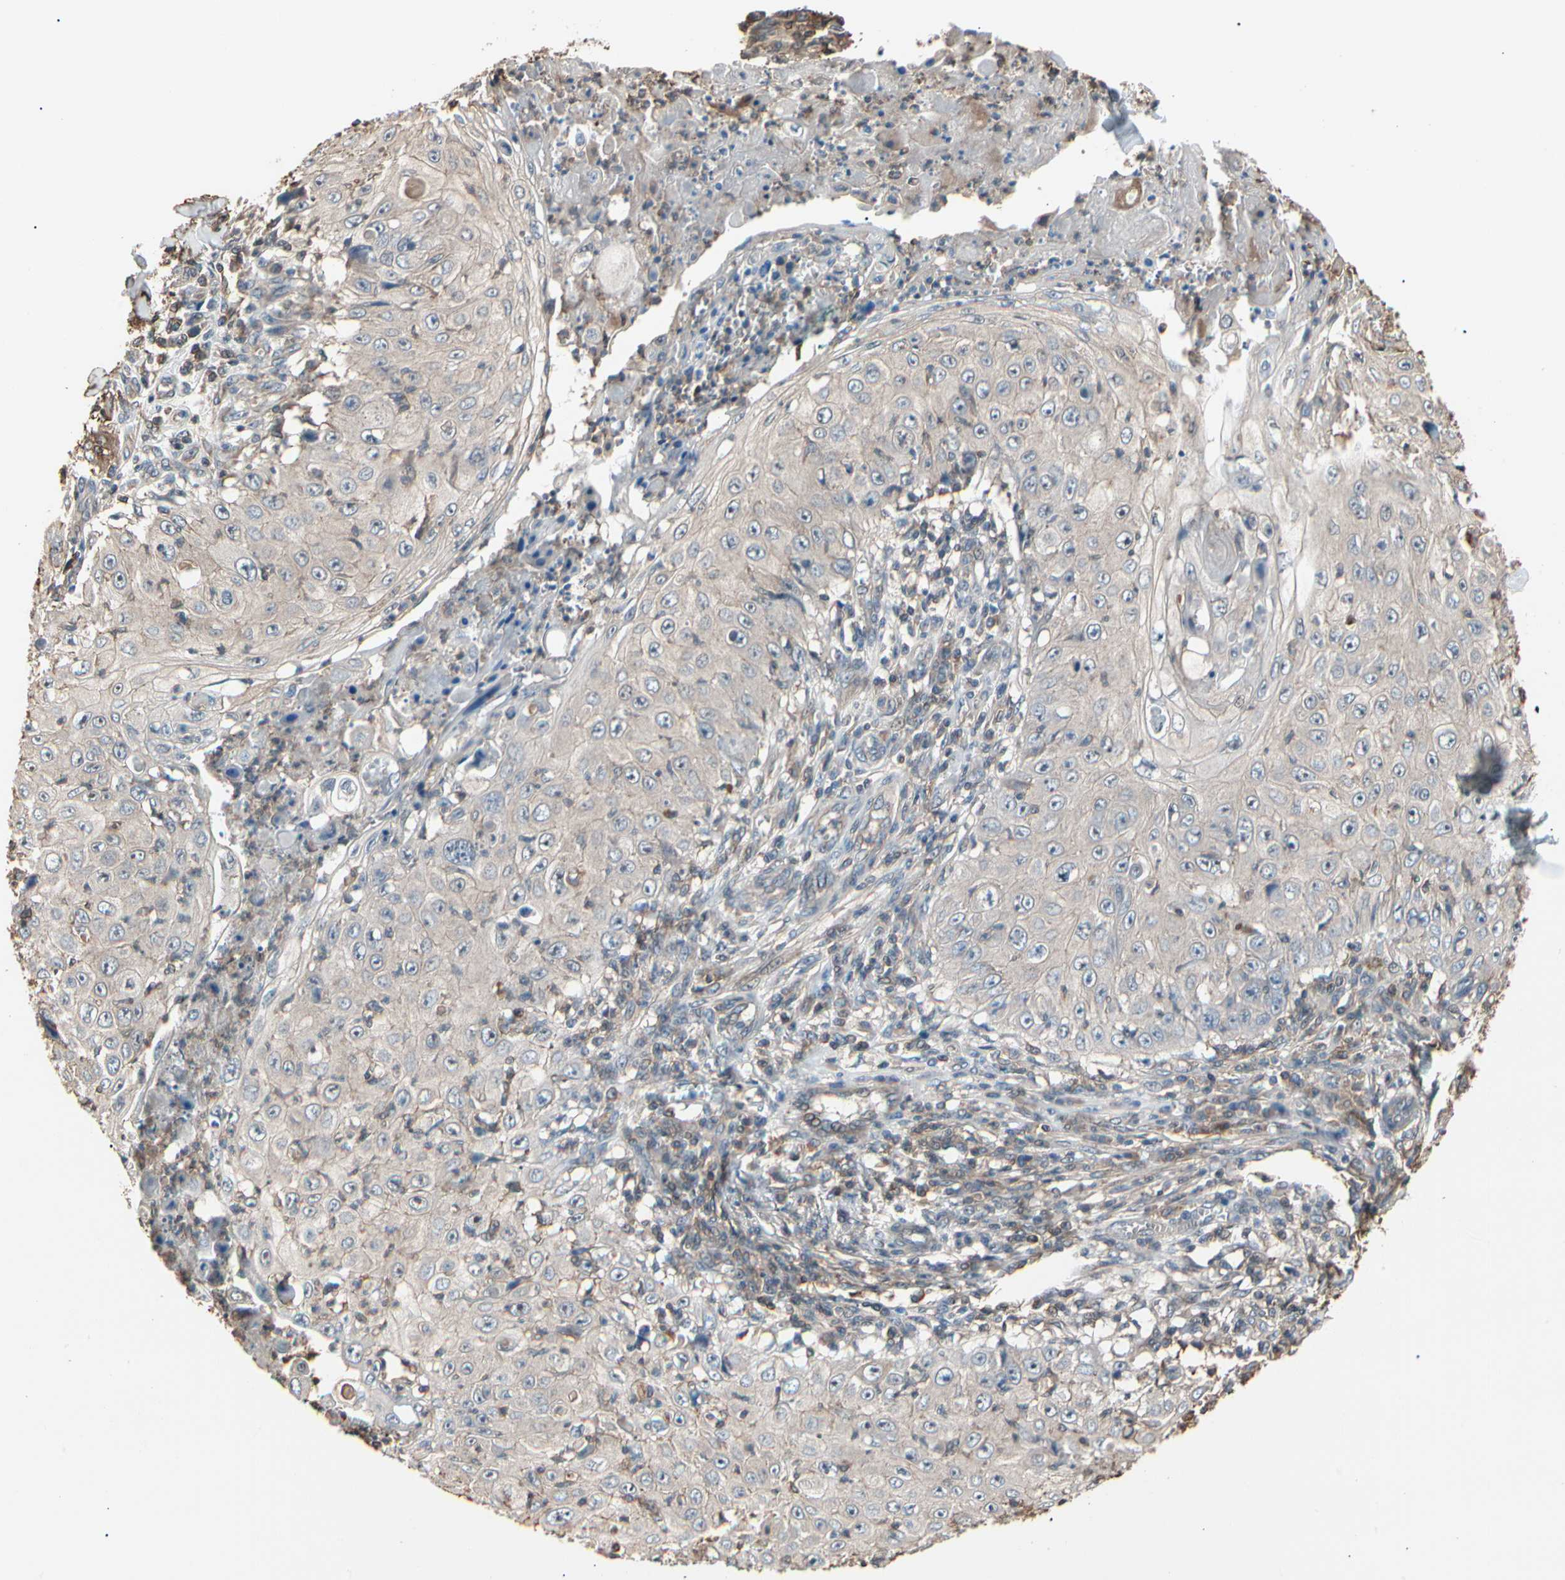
{"staining": {"intensity": "weak", "quantity": "<25%", "location": "cytoplasmic/membranous"}, "tissue": "skin cancer", "cell_type": "Tumor cells", "image_type": "cancer", "snomed": [{"axis": "morphology", "description": "Squamous cell carcinoma, NOS"}, {"axis": "topography", "description": "Skin"}], "caption": "An immunohistochemistry image of squamous cell carcinoma (skin) is shown. There is no staining in tumor cells of squamous cell carcinoma (skin).", "gene": "MAPK13", "patient": {"sex": "male", "age": 86}}